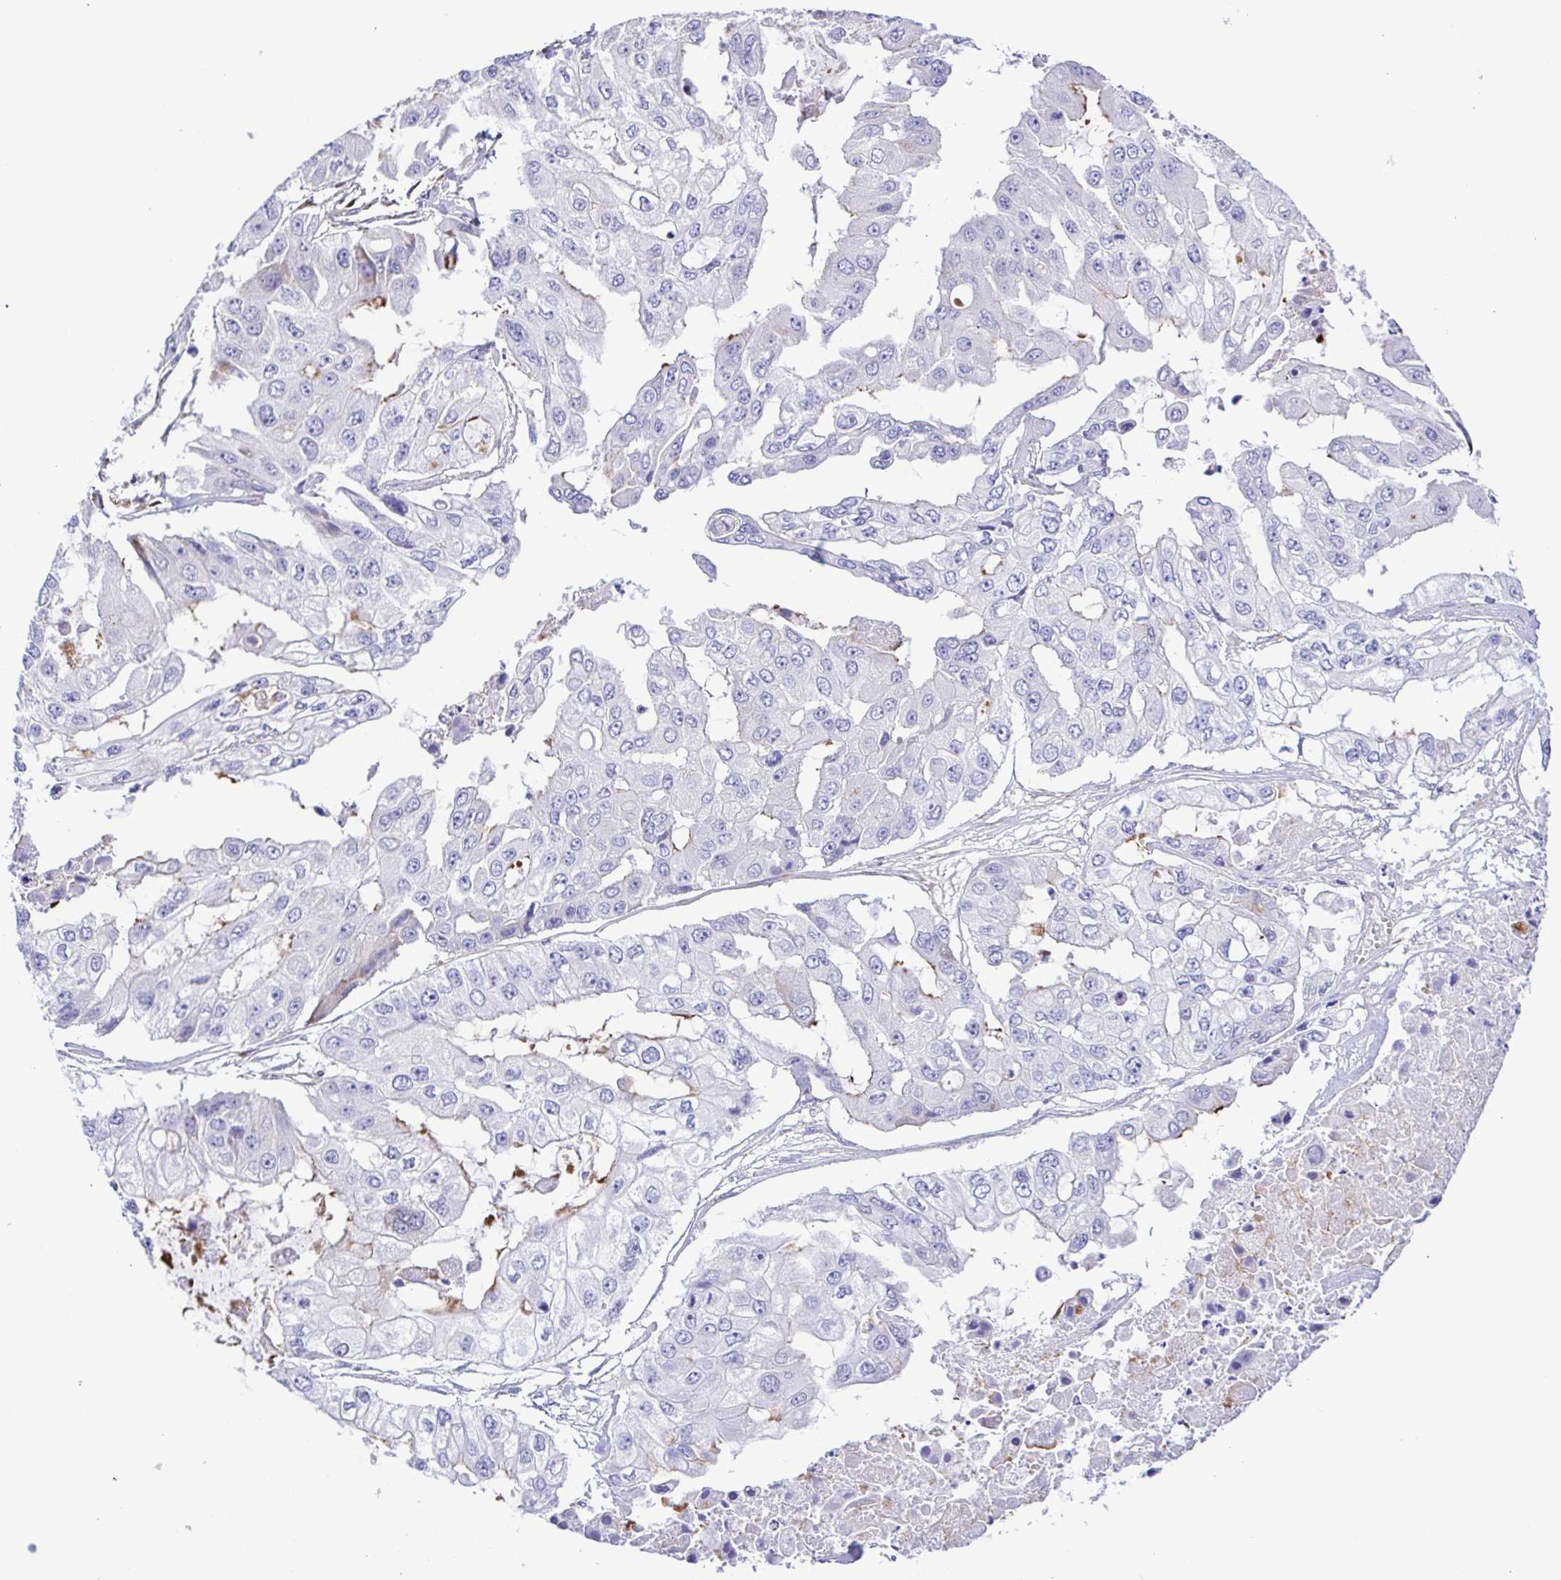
{"staining": {"intensity": "negative", "quantity": "none", "location": "none"}, "tissue": "ovarian cancer", "cell_type": "Tumor cells", "image_type": "cancer", "snomed": [{"axis": "morphology", "description": "Cystadenocarcinoma, serous, NOS"}, {"axis": "topography", "description": "Ovary"}], "caption": "This is an IHC histopathology image of serous cystadenocarcinoma (ovarian). There is no staining in tumor cells.", "gene": "FLT1", "patient": {"sex": "female", "age": 56}}